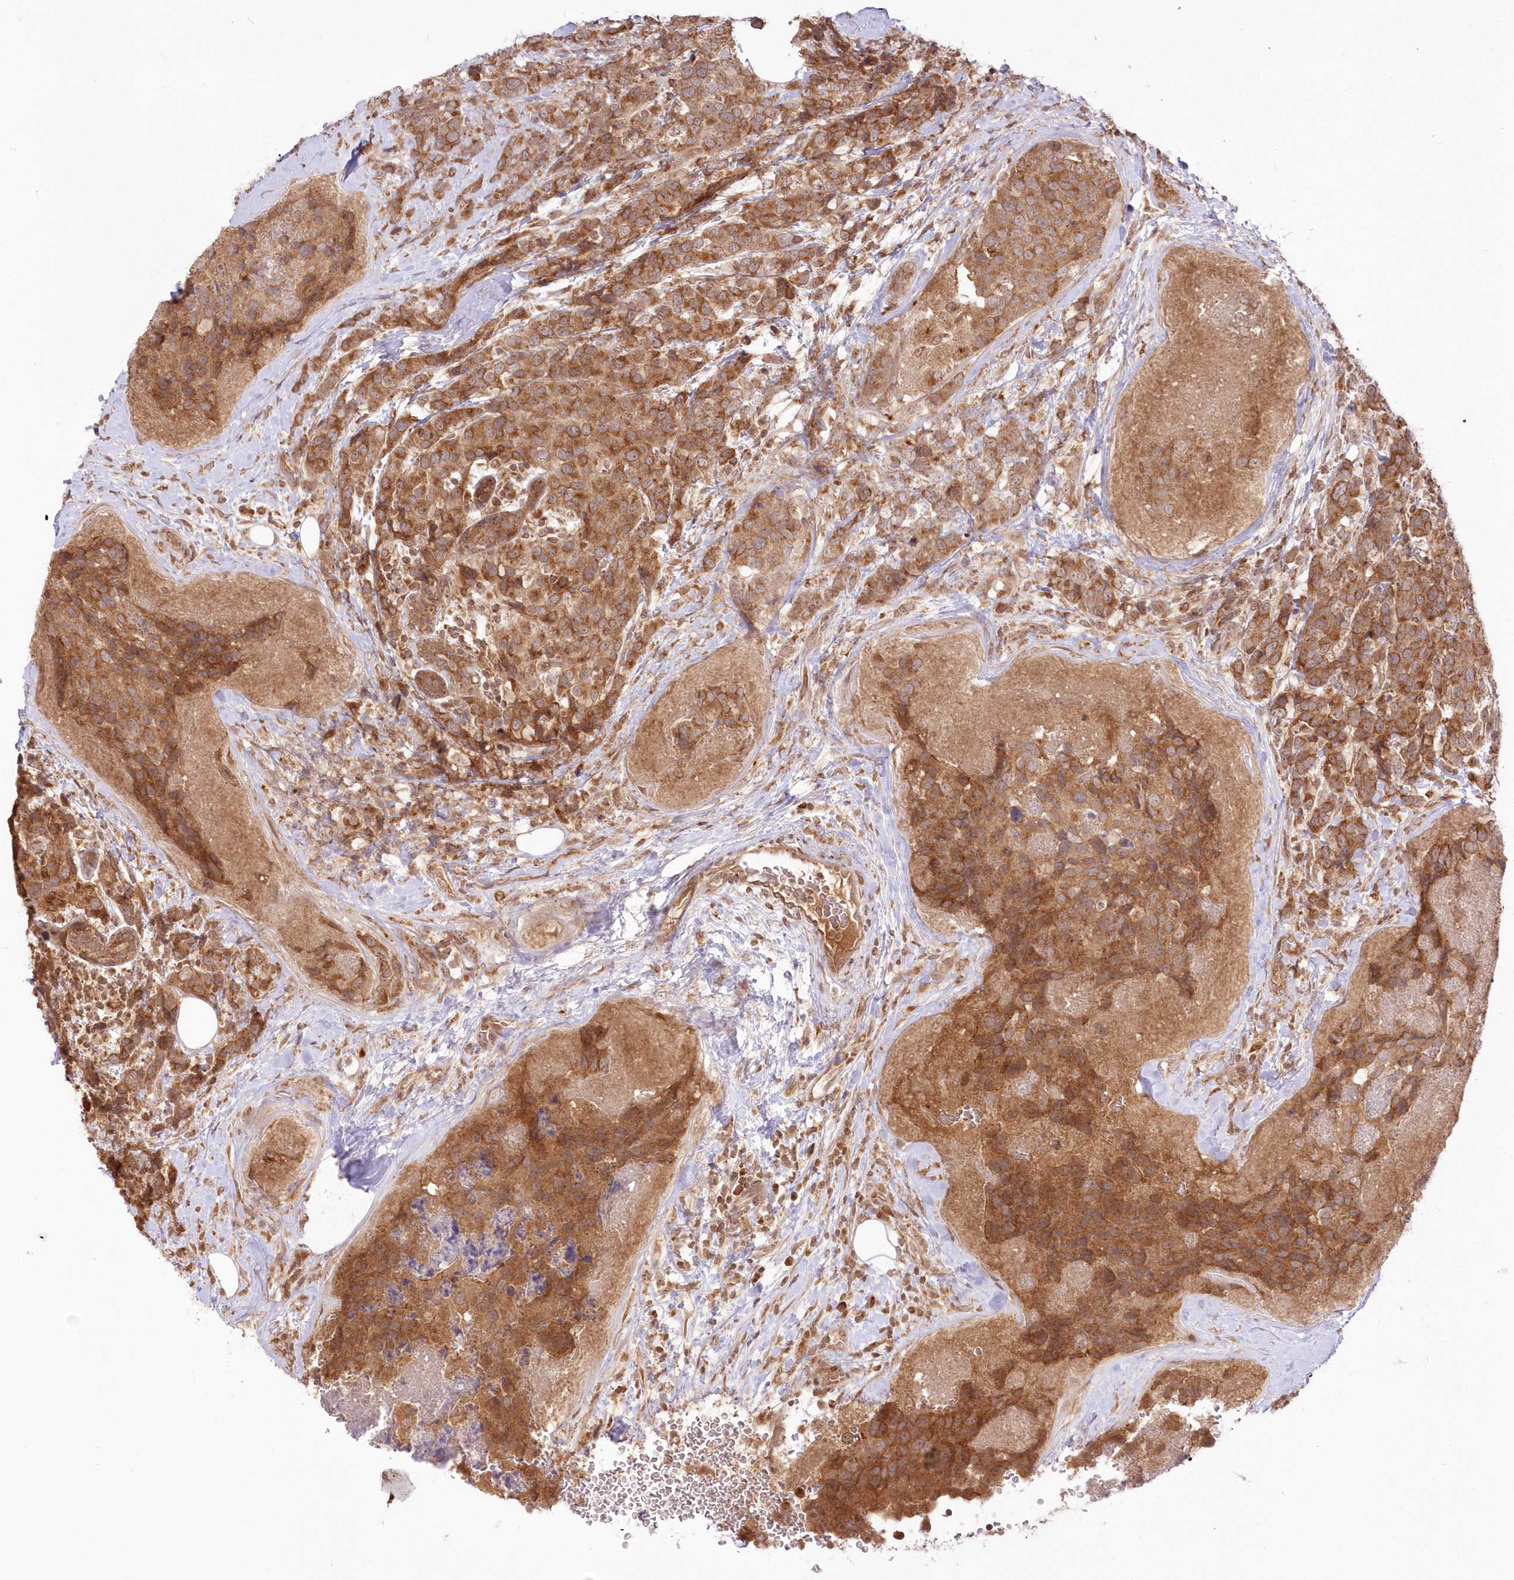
{"staining": {"intensity": "moderate", "quantity": ">75%", "location": "cytoplasmic/membranous"}, "tissue": "breast cancer", "cell_type": "Tumor cells", "image_type": "cancer", "snomed": [{"axis": "morphology", "description": "Lobular carcinoma"}, {"axis": "topography", "description": "Breast"}], "caption": "Breast lobular carcinoma tissue demonstrates moderate cytoplasmic/membranous staining in approximately >75% of tumor cells, visualized by immunohistochemistry. Using DAB (brown) and hematoxylin (blue) stains, captured at high magnification using brightfield microscopy.", "gene": "MTMR3", "patient": {"sex": "female", "age": 59}}